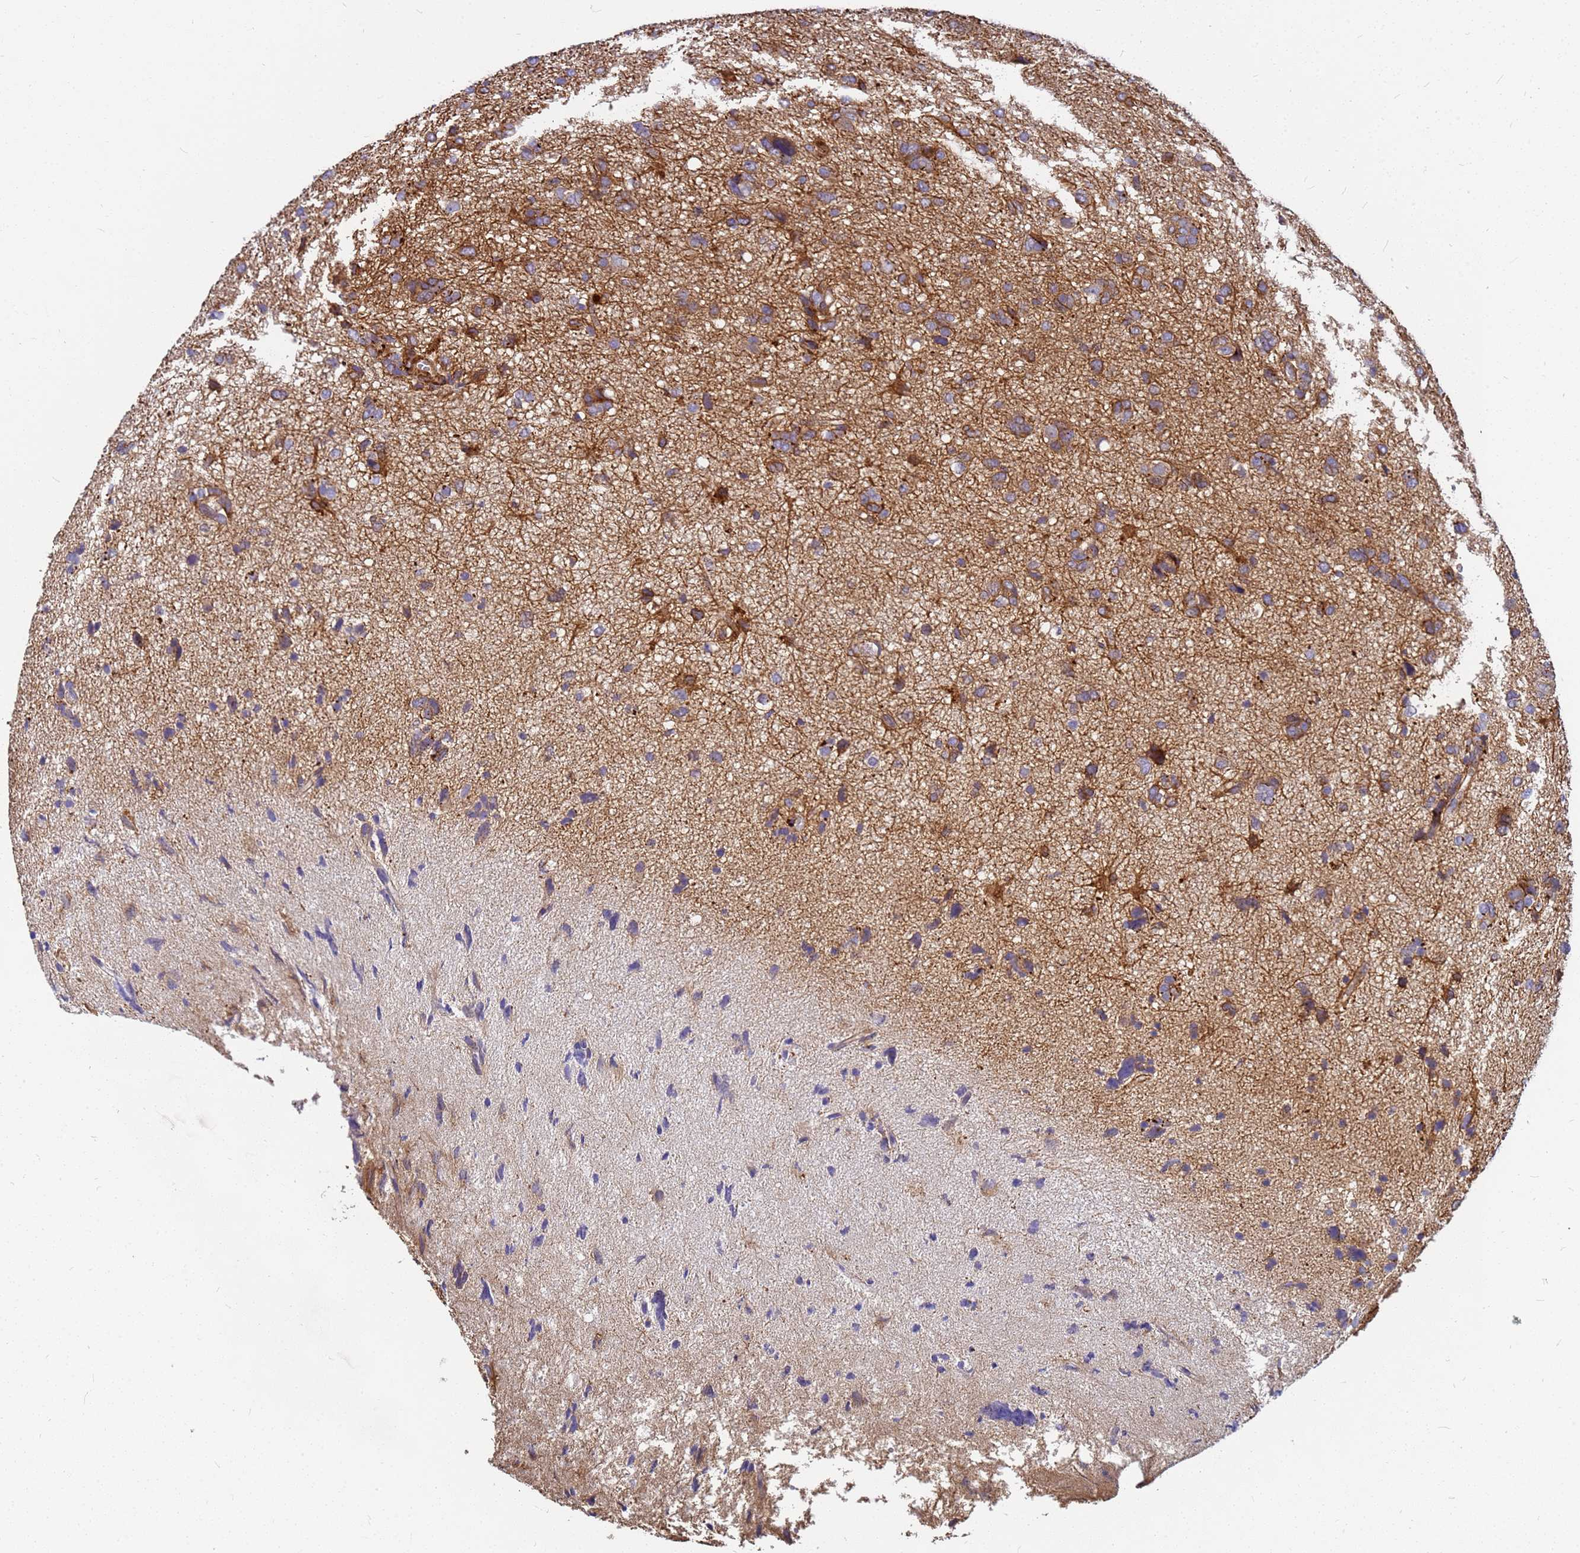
{"staining": {"intensity": "weak", "quantity": "25%-75%", "location": "cytoplasmic/membranous"}, "tissue": "glioma", "cell_type": "Tumor cells", "image_type": "cancer", "snomed": [{"axis": "morphology", "description": "Glioma, malignant, High grade"}, {"axis": "topography", "description": "Brain"}], "caption": "Immunohistochemistry (IHC) micrograph of neoplastic tissue: human malignant high-grade glioma stained using immunohistochemistry (IHC) exhibits low levels of weak protein expression localized specifically in the cytoplasmic/membranous of tumor cells, appearing as a cytoplasmic/membranous brown color.", "gene": "C2CD5", "patient": {"sex": "female", "age": 59}}